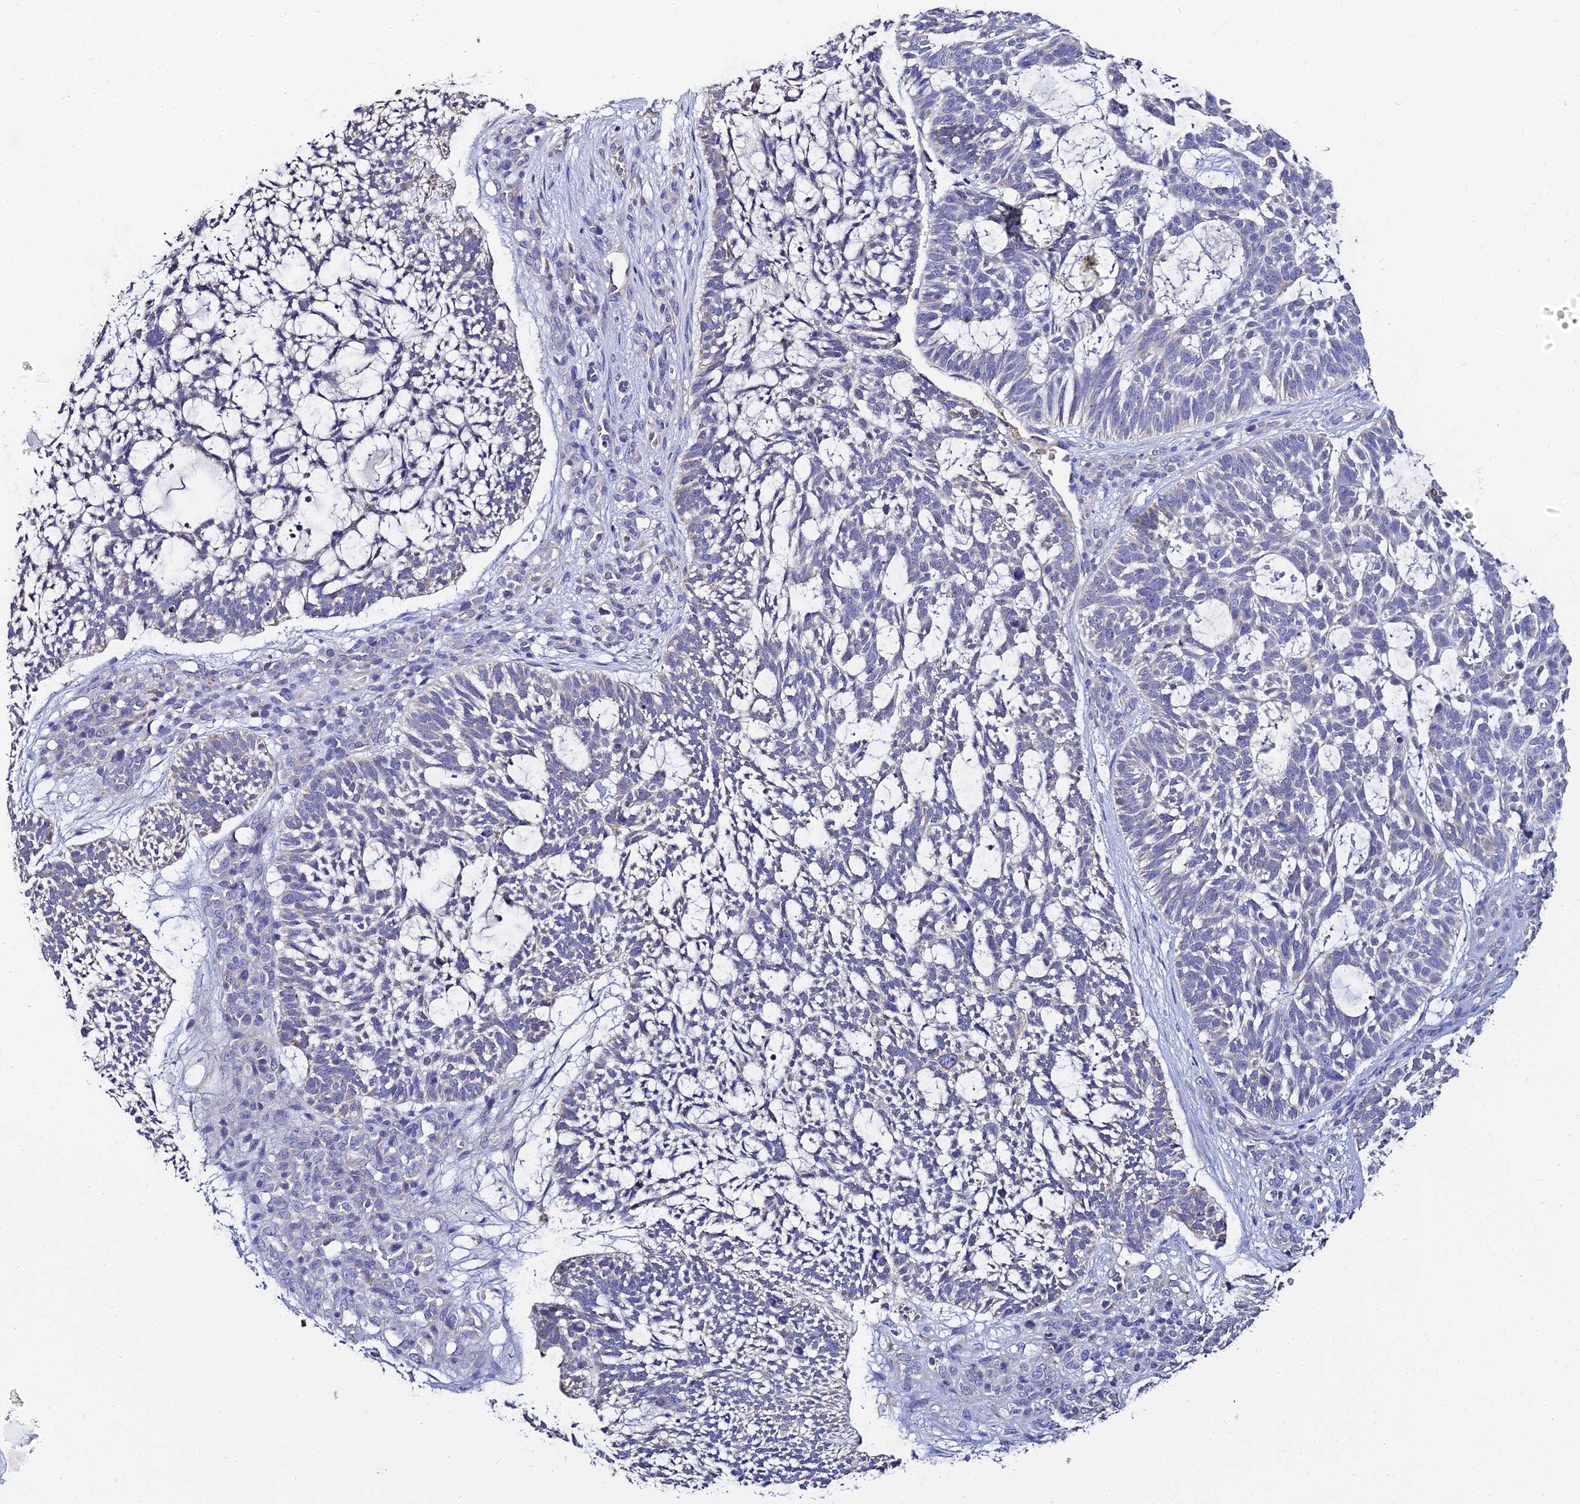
{"staining": {"intensity": "negative", "quantity": "none", "location": "none"}, "tissue": "skin cancer", "cell_type": "Tumor cells", "image_type": "cancer", "snomed": [{"axis": "morphology", "description": "Basal cell carcinoma"}, {"axis": "topography", "description": "Skin"}], "caption": "Immunohistochemistry (IHC) of human basal cell carcinoma (skin) reveals no positivity in tumor cells. The staining was performed using DAB (3,3'-diaminobenzidine) to visualize the protein expression in brown, while the nuclei were stained in blue with hematoxylin (Magnification: 20x).", "gene": "ZXDA", "patient": {"sex": "male", "age": 88}}